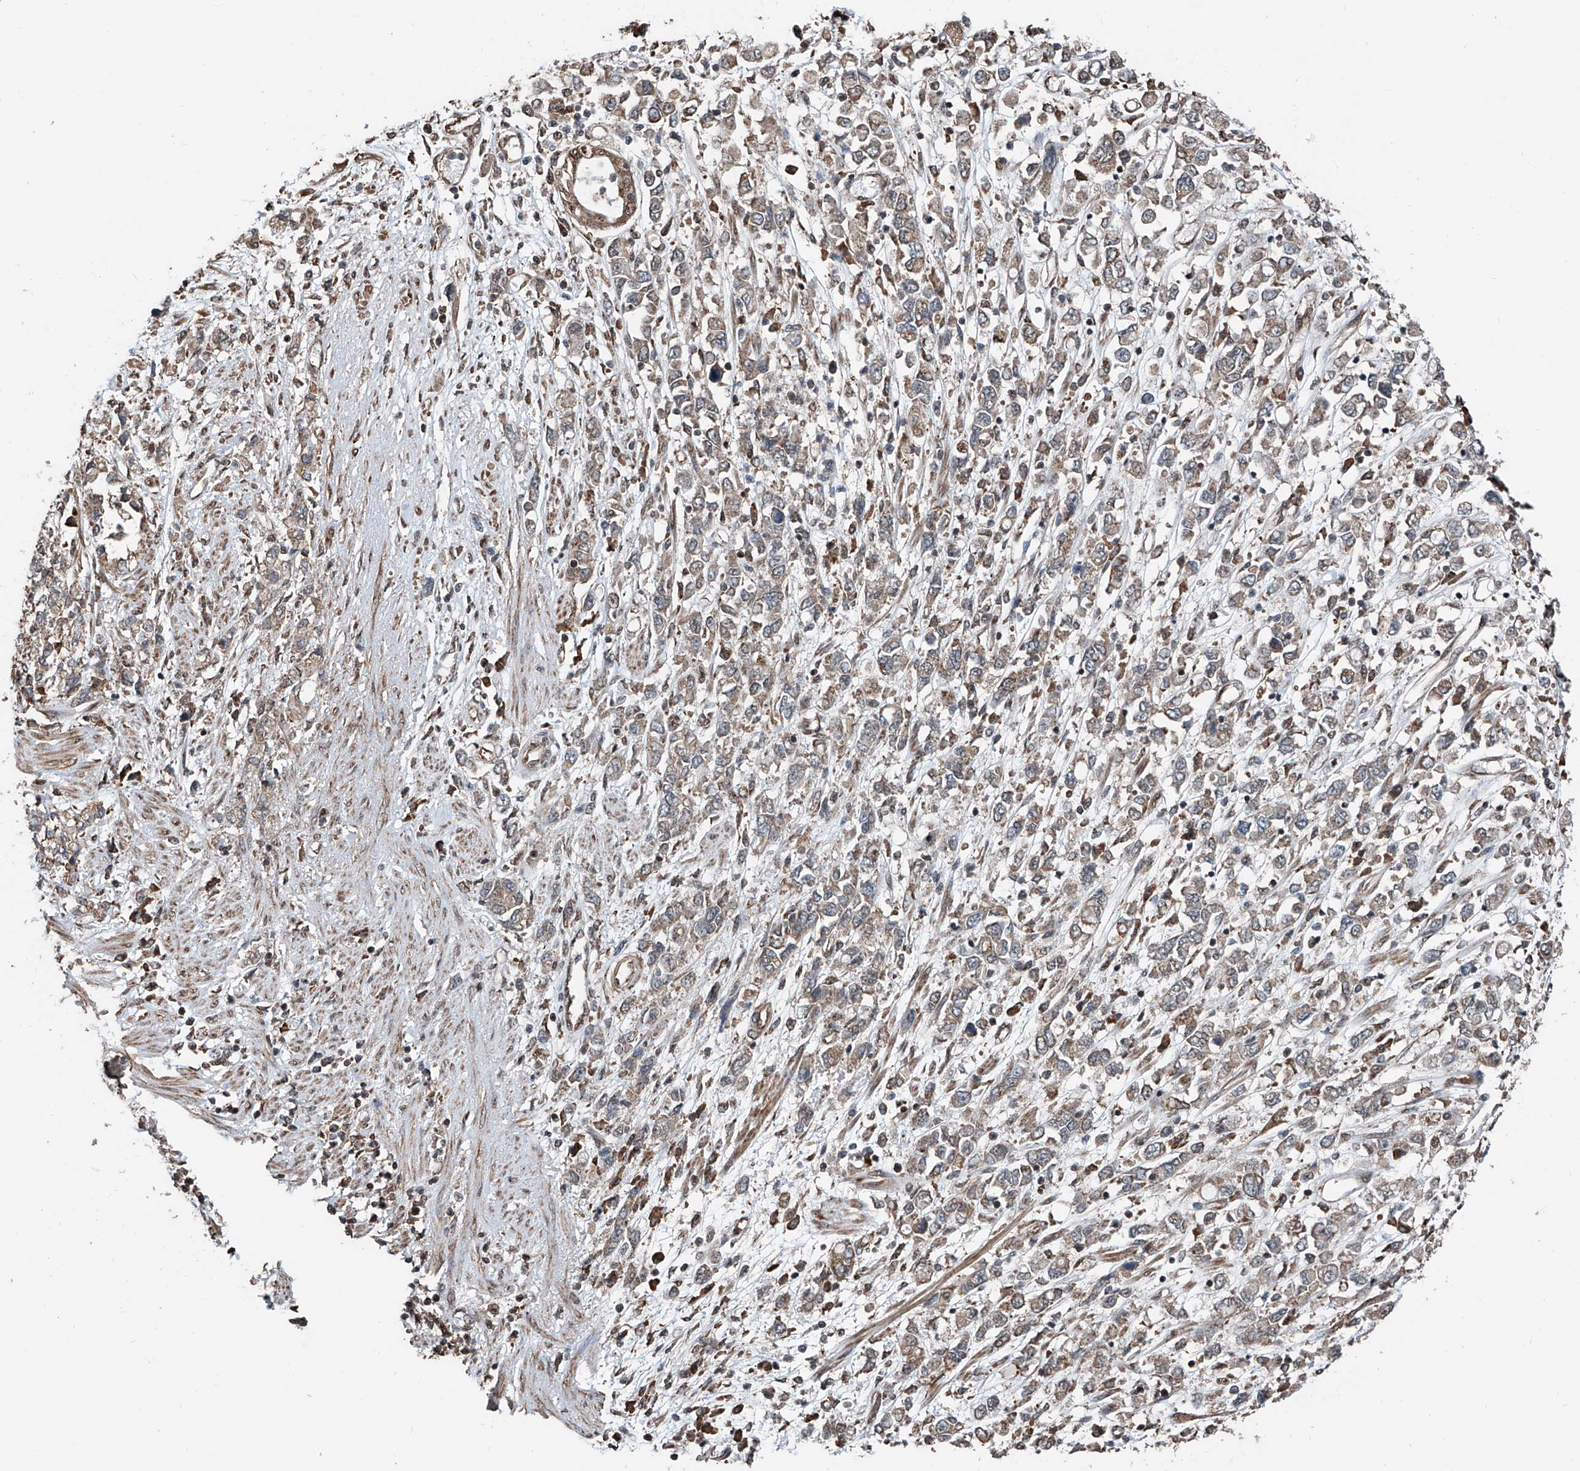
{"staining": {"intensity": "moderate", "quantity": "25%-75%", "location": "cytoplasmic/membranous"}, "tissue": "stomach cancer", "cell_type": "Tumor cells", "image_type": "cancer", "snomed": [{"axis": "morphology", "description": "Adenocarcinoma, NOS"}, {"axis": "topography", "description": "Stomach"}], "caption": "Protein expression analysis of human stomach cancer (adenocarcinoma) reveals moderate cytoplasmic/membranous staining in approximately 25%-75% of tumor cells.", "gene": "ZNF445", "patient": {"sex": "female", "age": 76}}